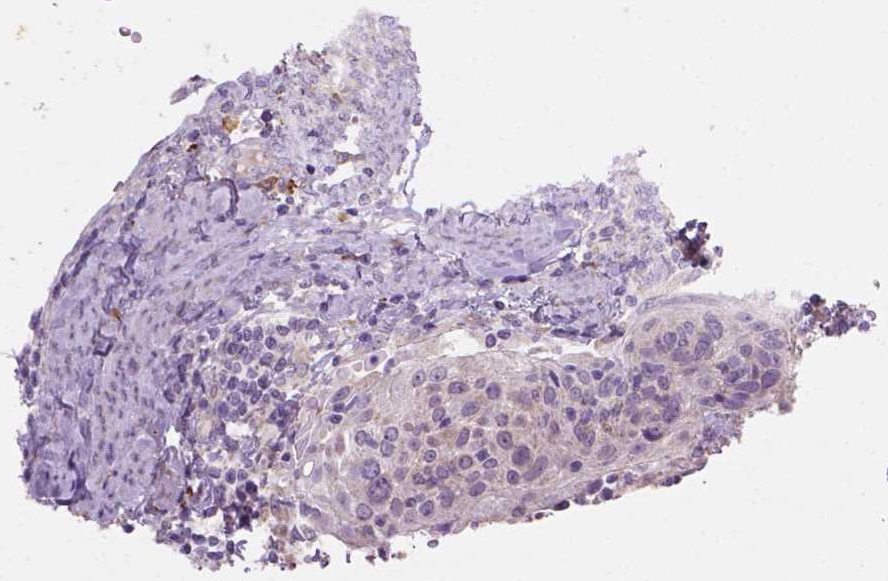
{"staining": {"intensity": "negative", "quantity": "none", "location": "none"}, "tissue": "cervical cancer", "cell_type": "Tumor cells", "image_type": "cancer", "snomed": [{"axis": "morphology", "description": "Squamous cell carcinoma, NOS"}, {"axis": "topography", "description": "Cervix"}], "caption": "Histopathology image shows no protein staining in tumor cells of squamous cell carcinoma (cervical) tissue.", "gene": "LRP1B", "patient": {"sex": "female", "age": 61}}